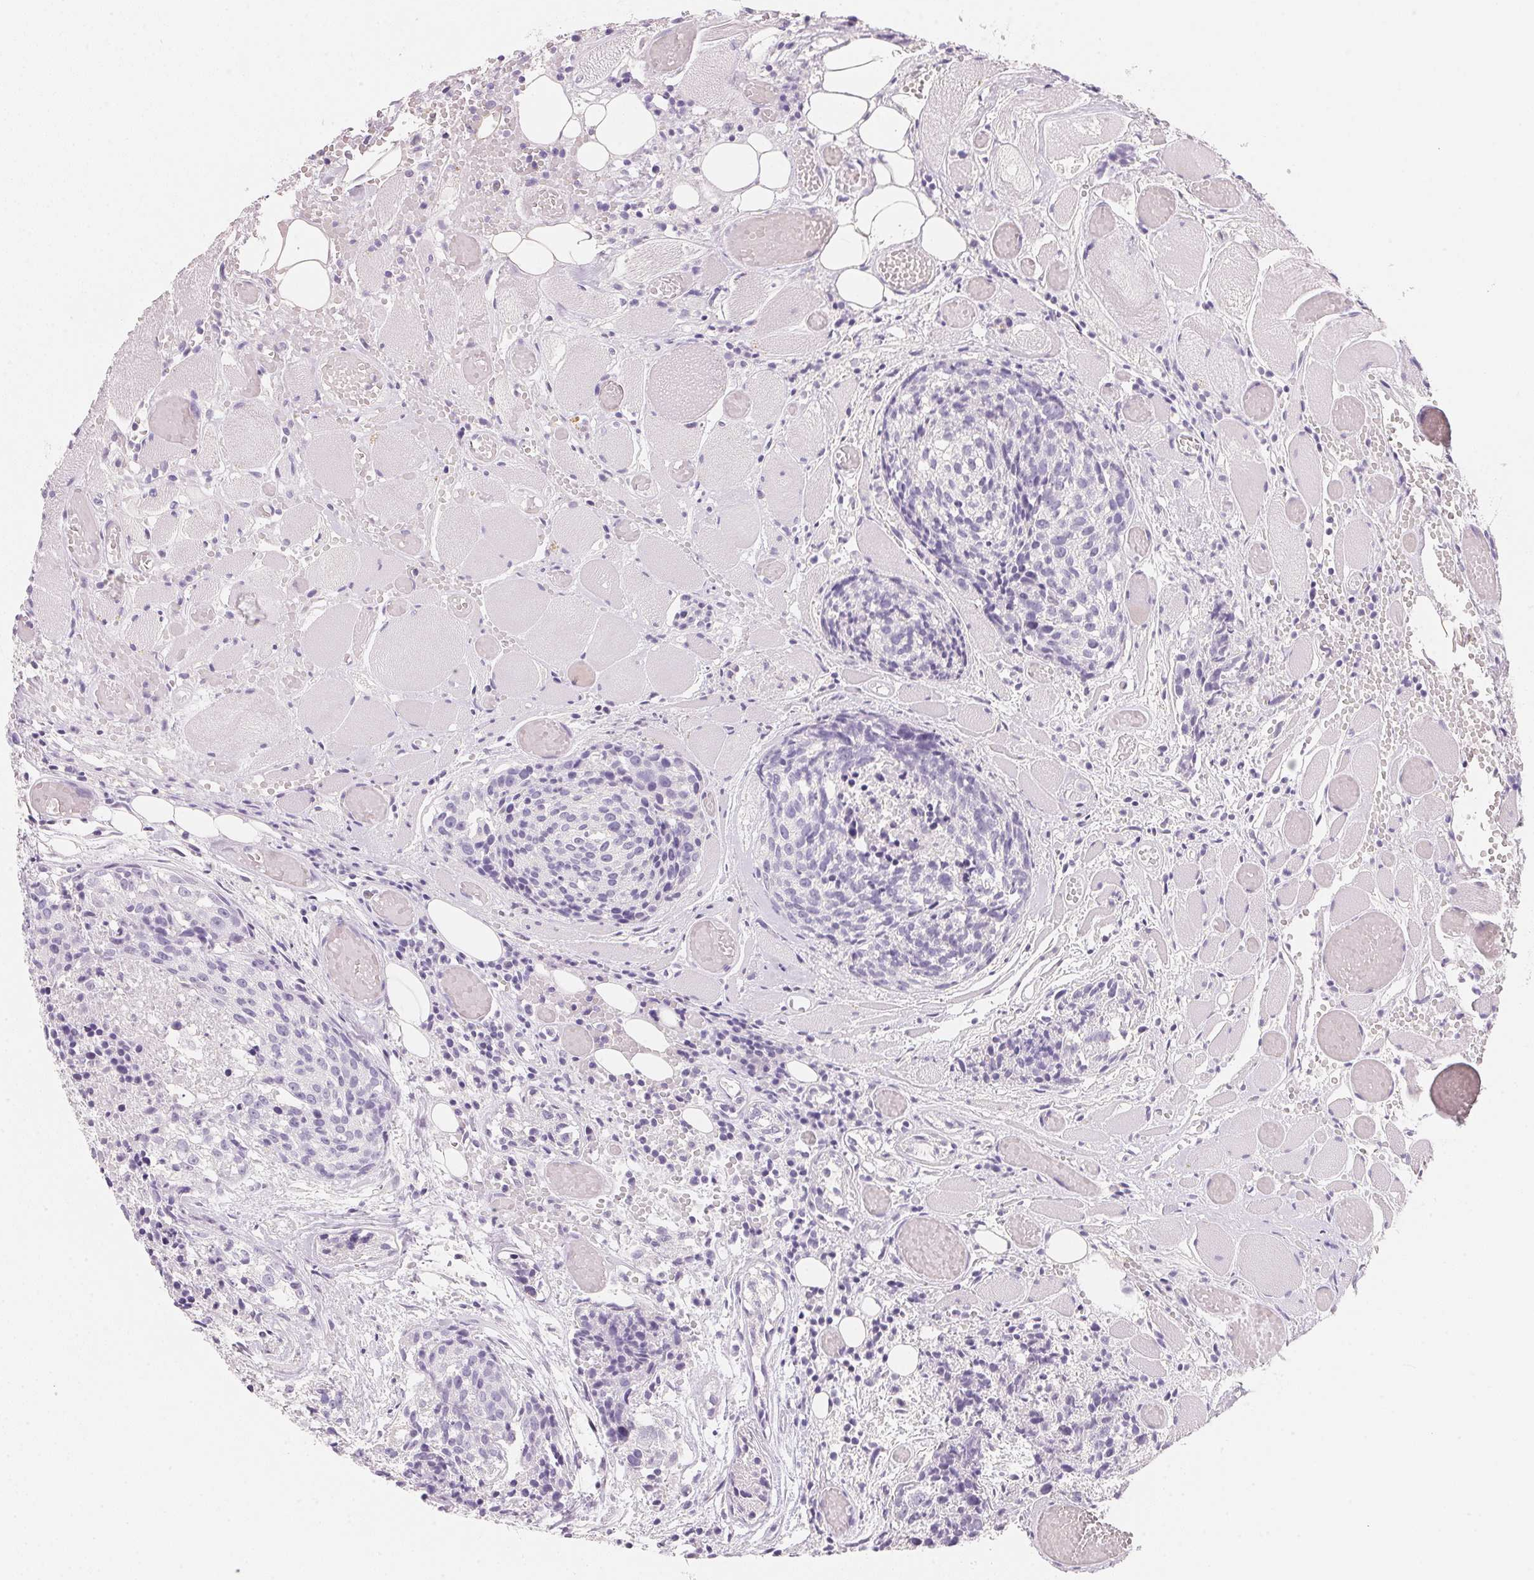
{"staining": {"intensity": "negative", "quantity": "none", "location": "none"}, "tissue": "head and neck cancer", "cell_type": "Tumor cells", "image_type": "cancer", "snomed": [{"axis": "morphology", "description": "Squamous cell carcinoma, NOS"}, {"axis": "topography", "description": "Oral tissue"}, {"axis": "topography", "description": "Head-Neck"}], "caption": "Tumor cells show no significant protein staining in head and neck cancer.", "gene": "ACP3", "patient": {"sex": "male", "age": 64}}